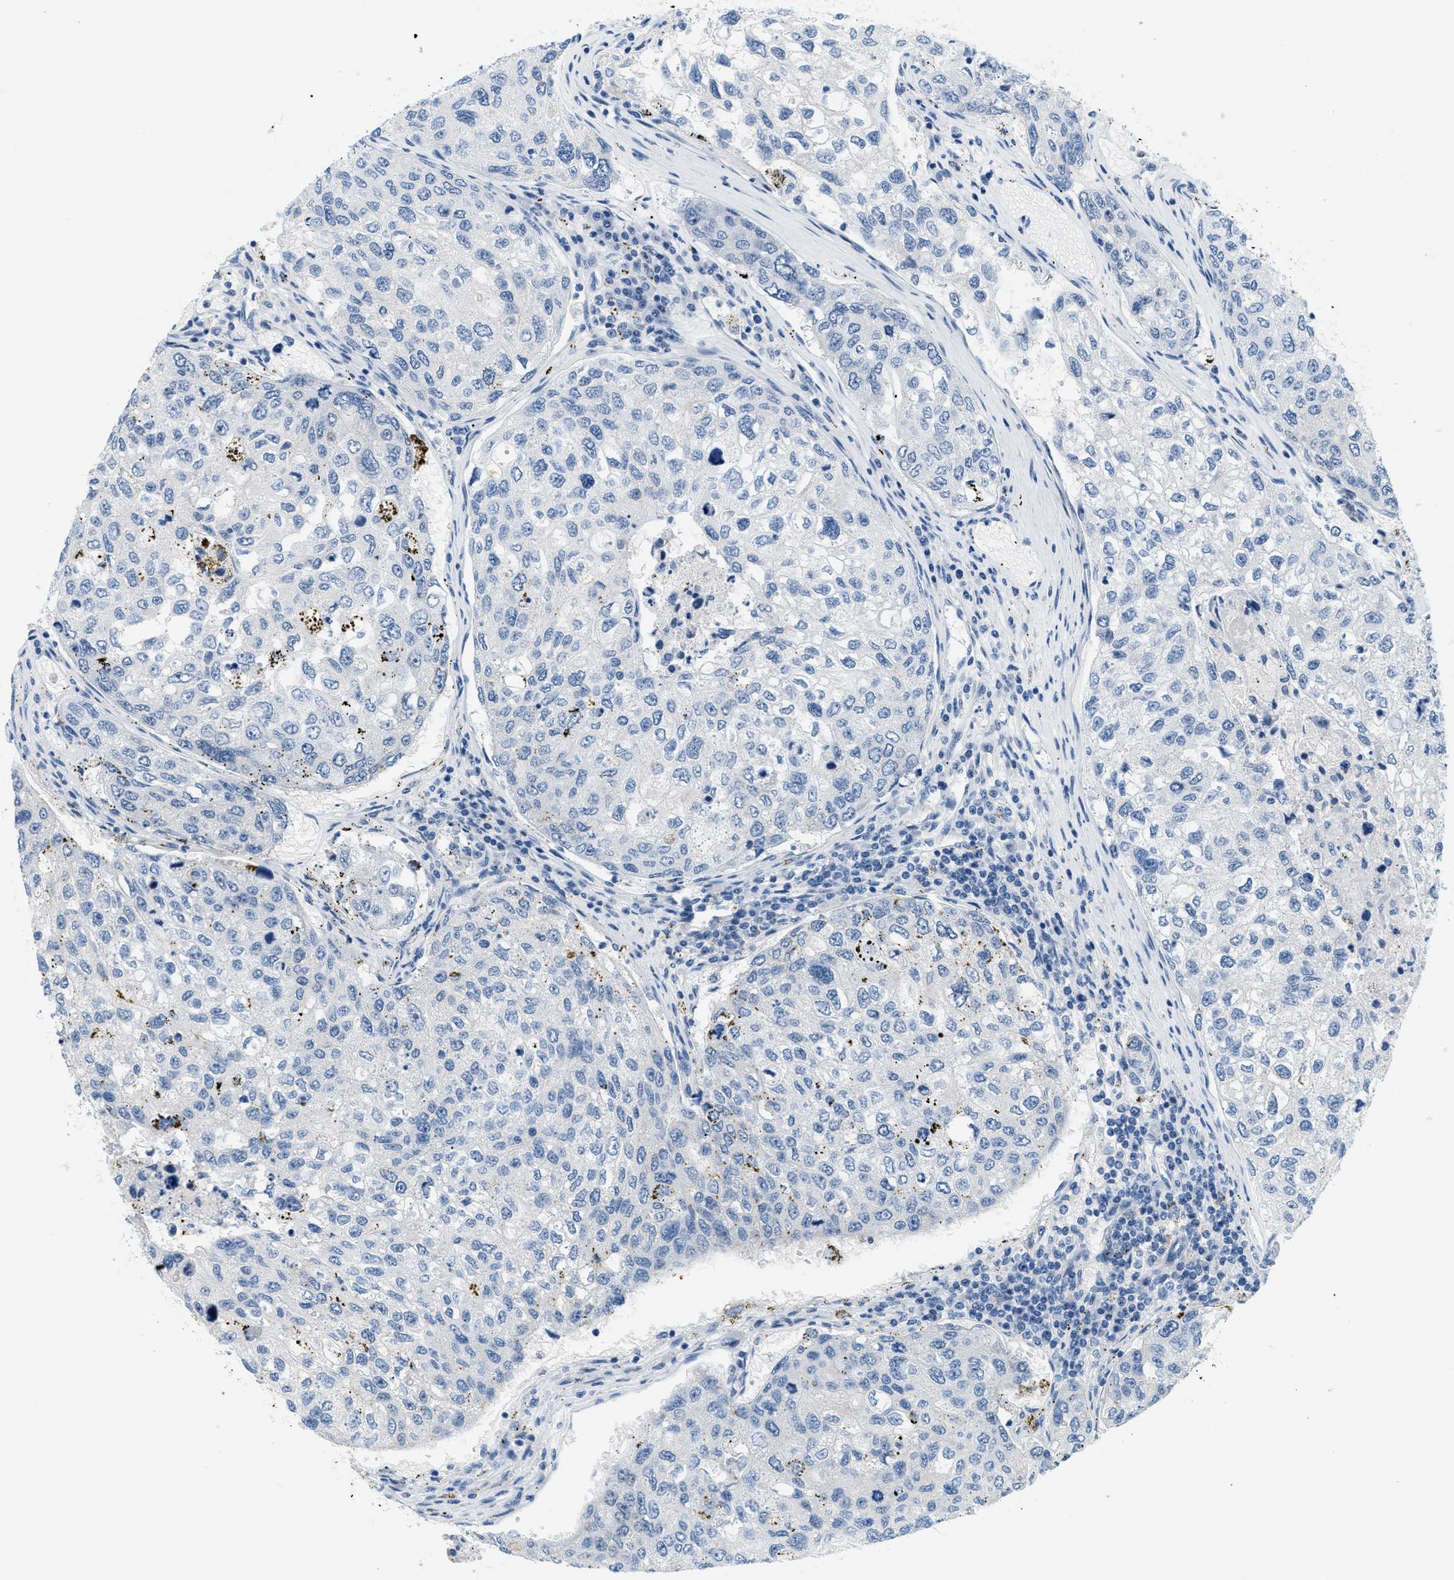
{"staining": {"intensity": "negative", "quantity": "none", "location": "none"}, "tissue": "urothelial cancer", "cell_type": "Tumor cells", "image_type": "cancer", "snomed": [{"axis": "morphology", "description": "Urothelial carcinoma, High grade"}, {"axis": "topography", "description": "Lymph node"}, {"axis": "topography", "description": "Urinary bladder"}], "caption": "High magnification brightfield microscopy of urothelial carcinoma (high-grade) stained with DAB (3,3'-diaminobenzidine) (brown) and counterstained with hematoxylin (blue): tumor cells show no significant positivity.", "gene": "CYP4X1", "patient": {"sex": "male", "age": 51}}